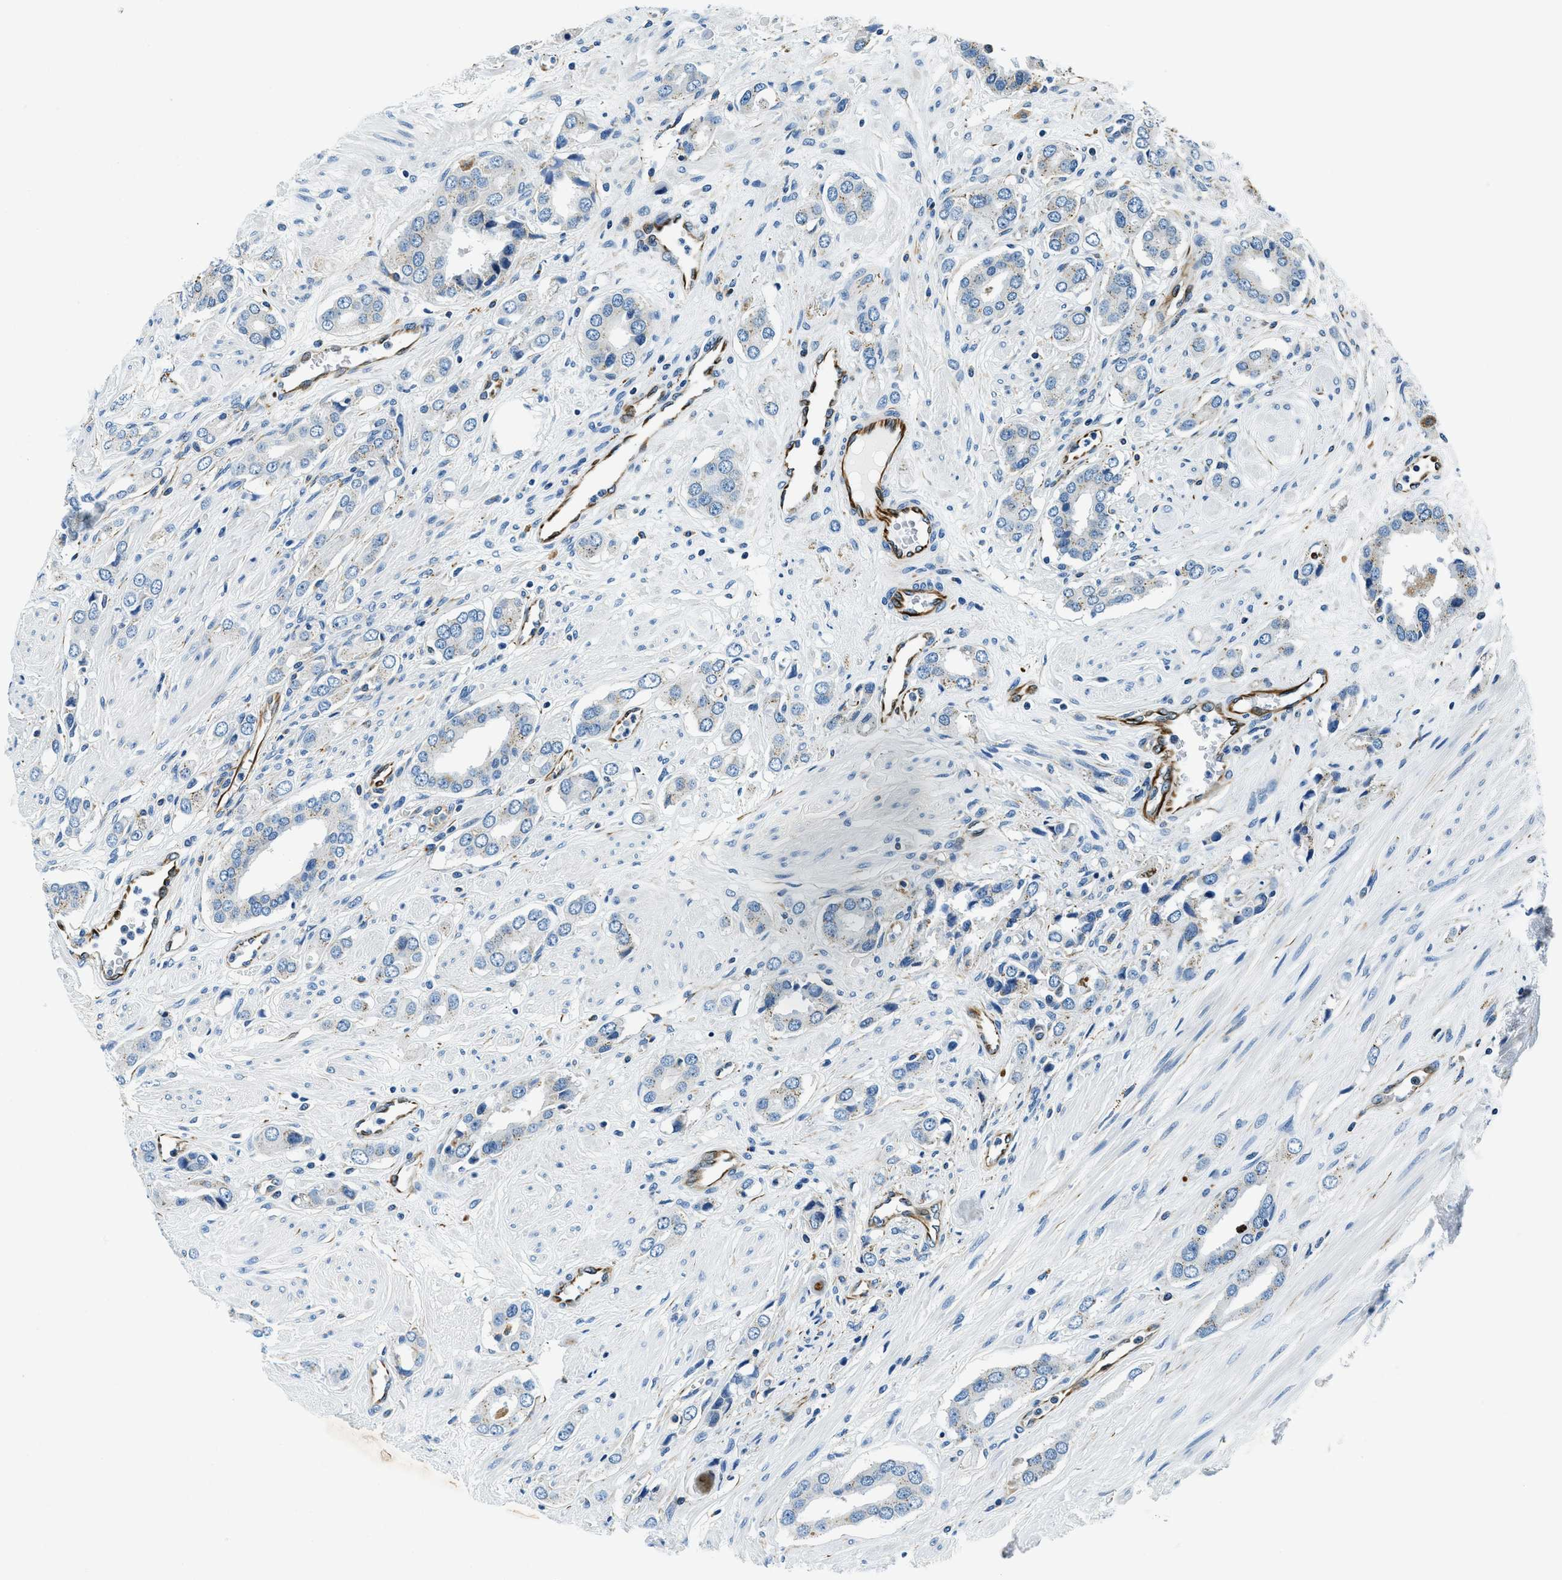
{"staining": {"intensity": "negative", "quantity": "none", "location": "none"}, "tissue": "prostate cancer", "cell_type": "Tumor cells", "image_type": "cancer", "snomed": [{"axis": "morphology", "description": "Adenocarcinoma, High grade"}, {"axis": "topography", "description": "Prostate"}], "caption": "A micrograph of human prostate adenocarcinoma (high-grade) is negative for staining in tumor cells.", "gene": "GNS", "patient": {"sex": "male", "age": 52}}